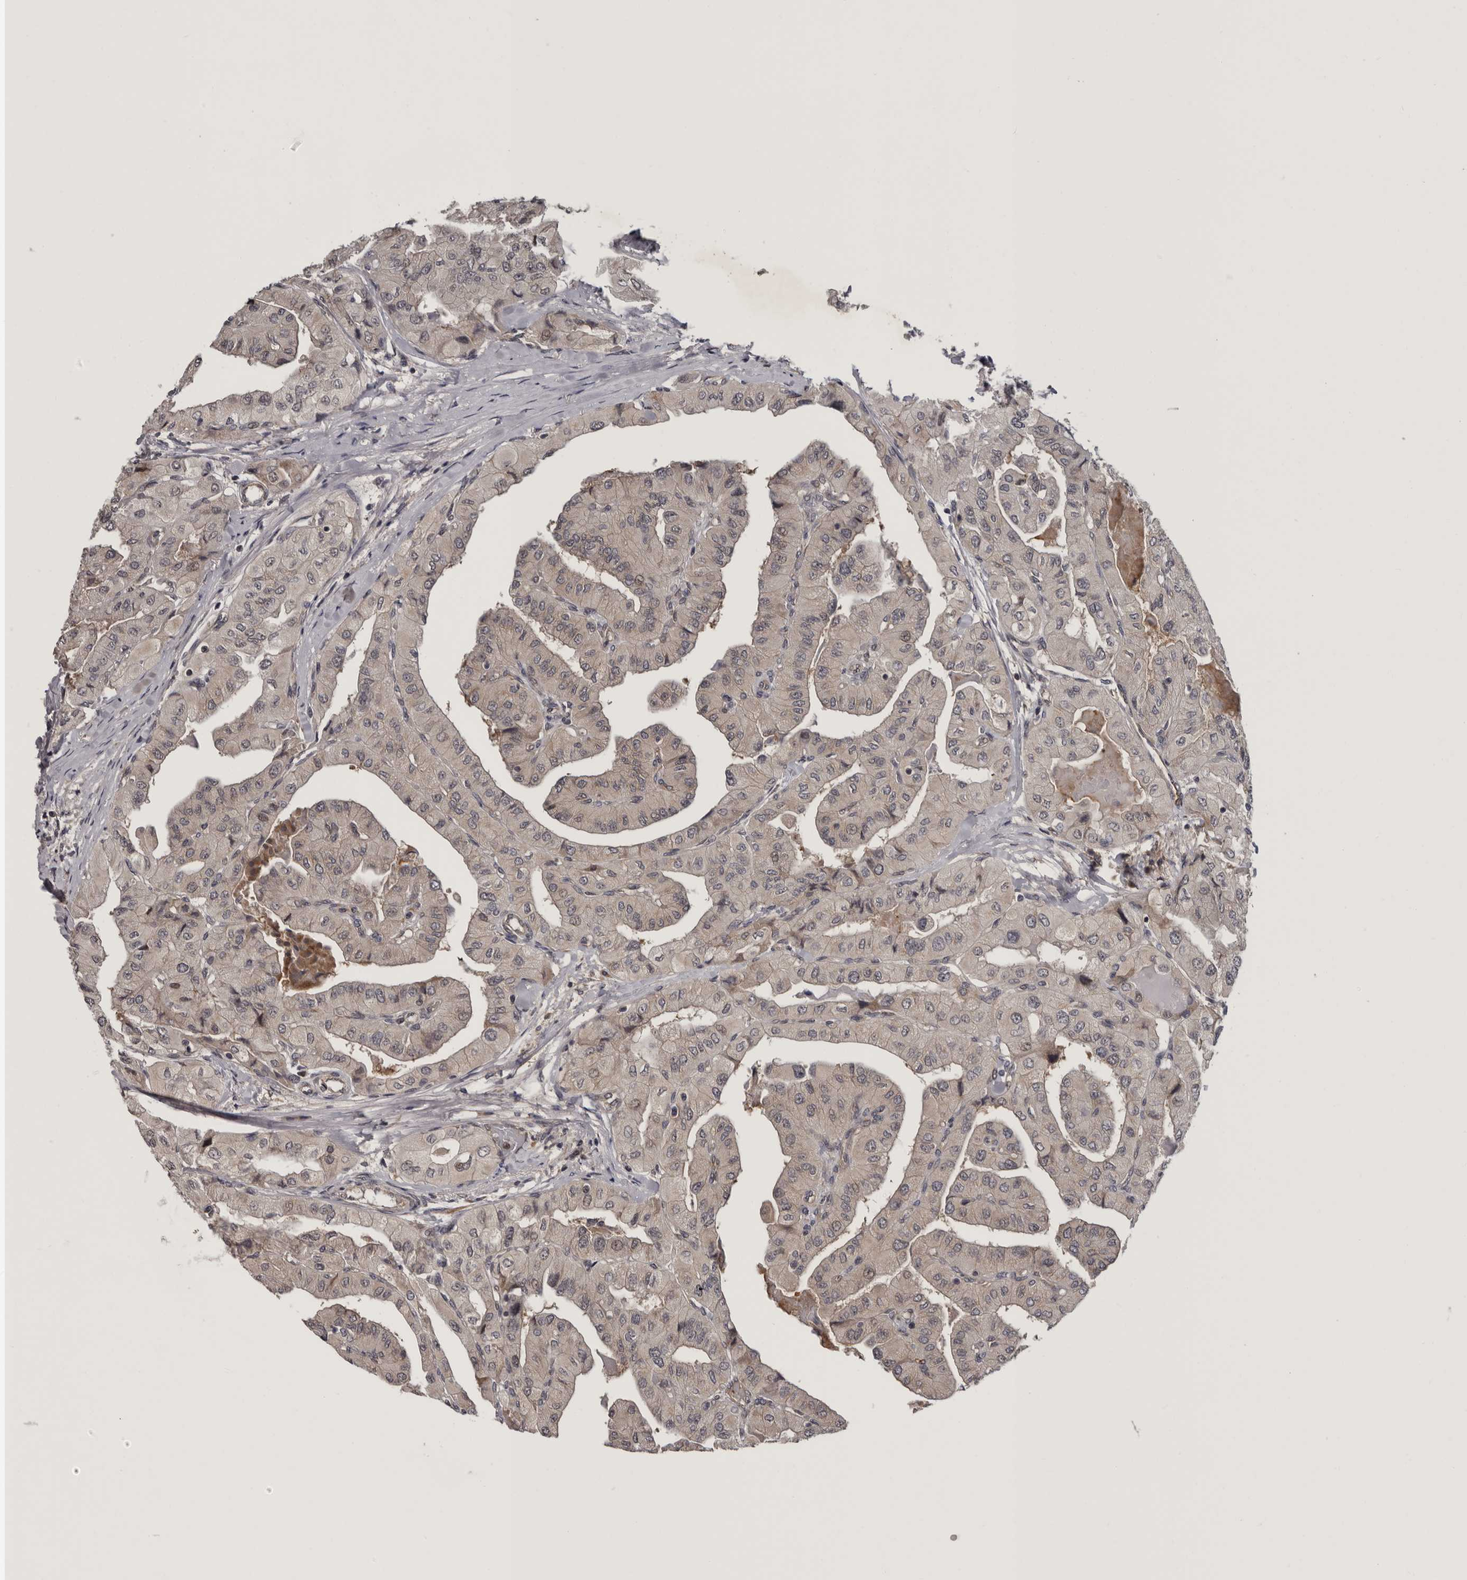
{"staining": {"intensity": "weak", "quantity": "<25%", "location": "cytoplasmic/membranous"}, "tissue": "thyroid cancer", "cell_type": "Tumor cells", "image_type": "cancer", "snomed": [{"axis": "morphology", "description": "Papillary adenocarcinoma, NOS"}, {"axis": "topography", "description": "Thyroid gland"}], "caption": "Immunohistochemistry of human thyroid cancer (papillary adenocarcinoma) displays no expression in tumor cells.", "gene": "MED8", "patient": {"sex": "female", "age": 59}}